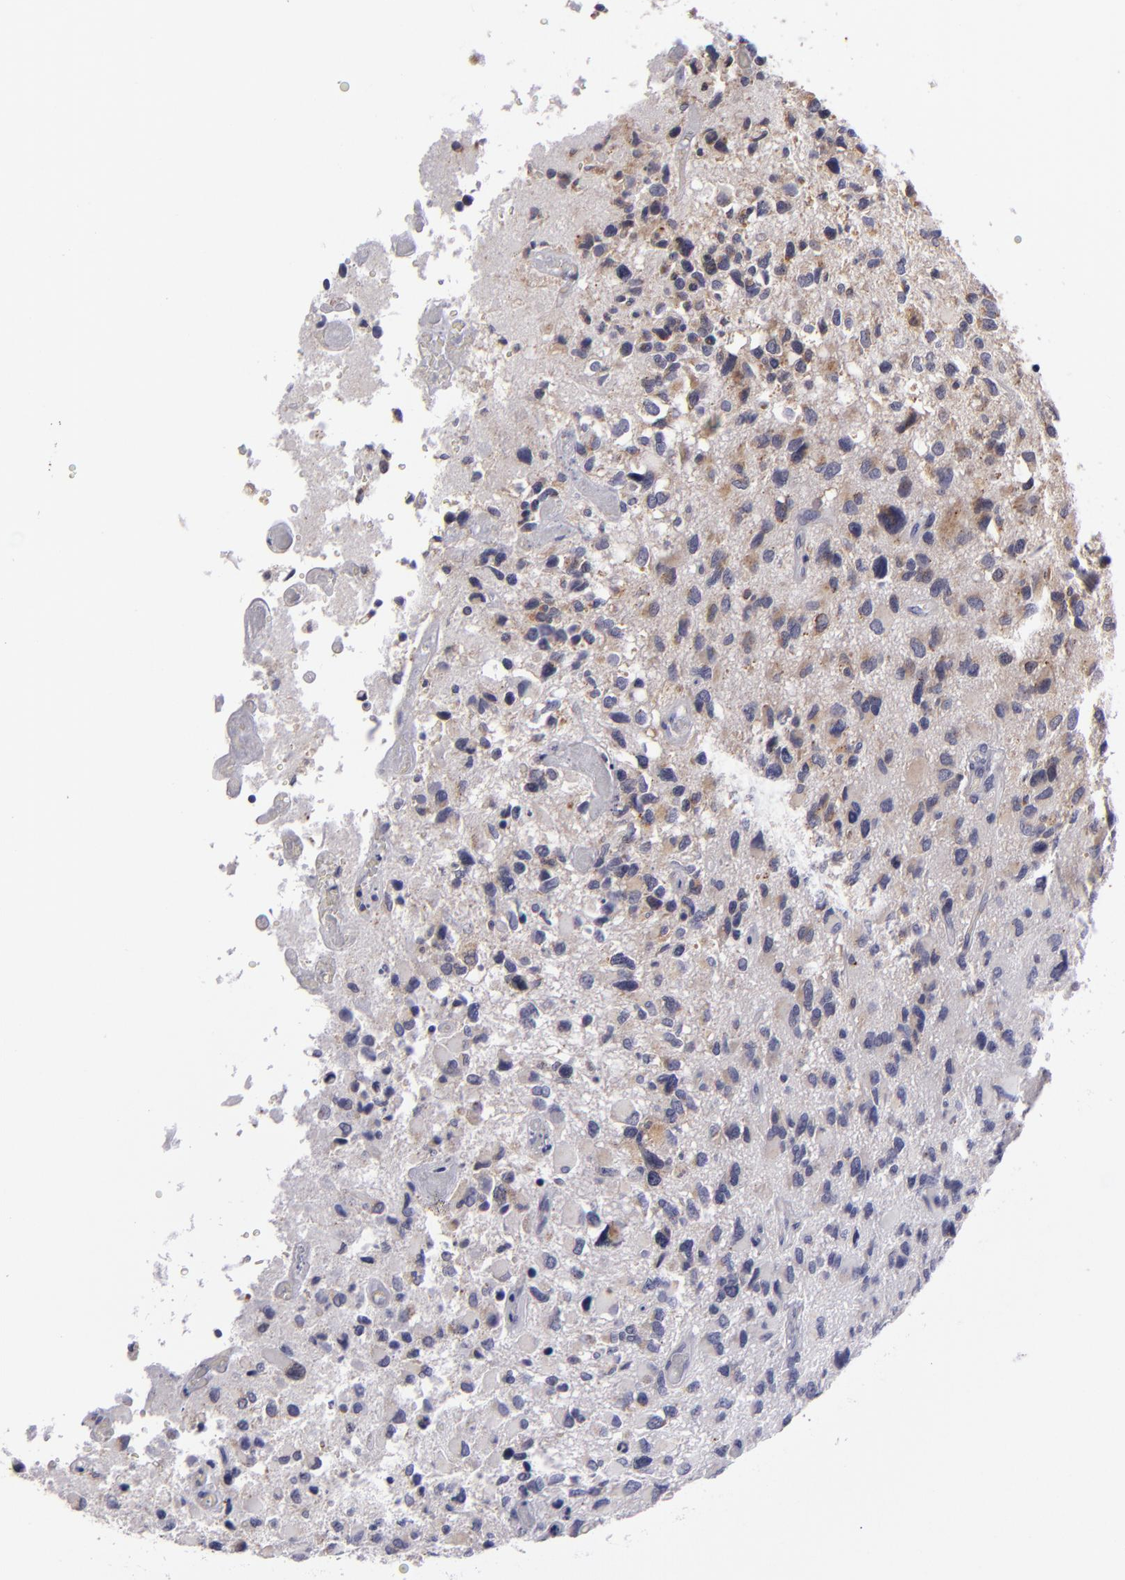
{"staining": {"intensity": "moderate", "quantity": ">75%", "location": "cytoplasmic/membranous"}, "tissue": "glioma", "cell_type": "Tumor cells", "image_type": "cancer", "snomed": [{"axis": "morphology", "description": "Glioma, malignant, High grade"}, {"axis": "topography", "description": "Brain"}], "caption": "There is medium levels of moderate cytoplasmic/membranous staining in tumor cells of malignant high-grade glioma, as demonstrated by immunohistochemical staining (brown color).", "gene": "SH2D4A", "patient": {"sex": "male", "age": 69}}